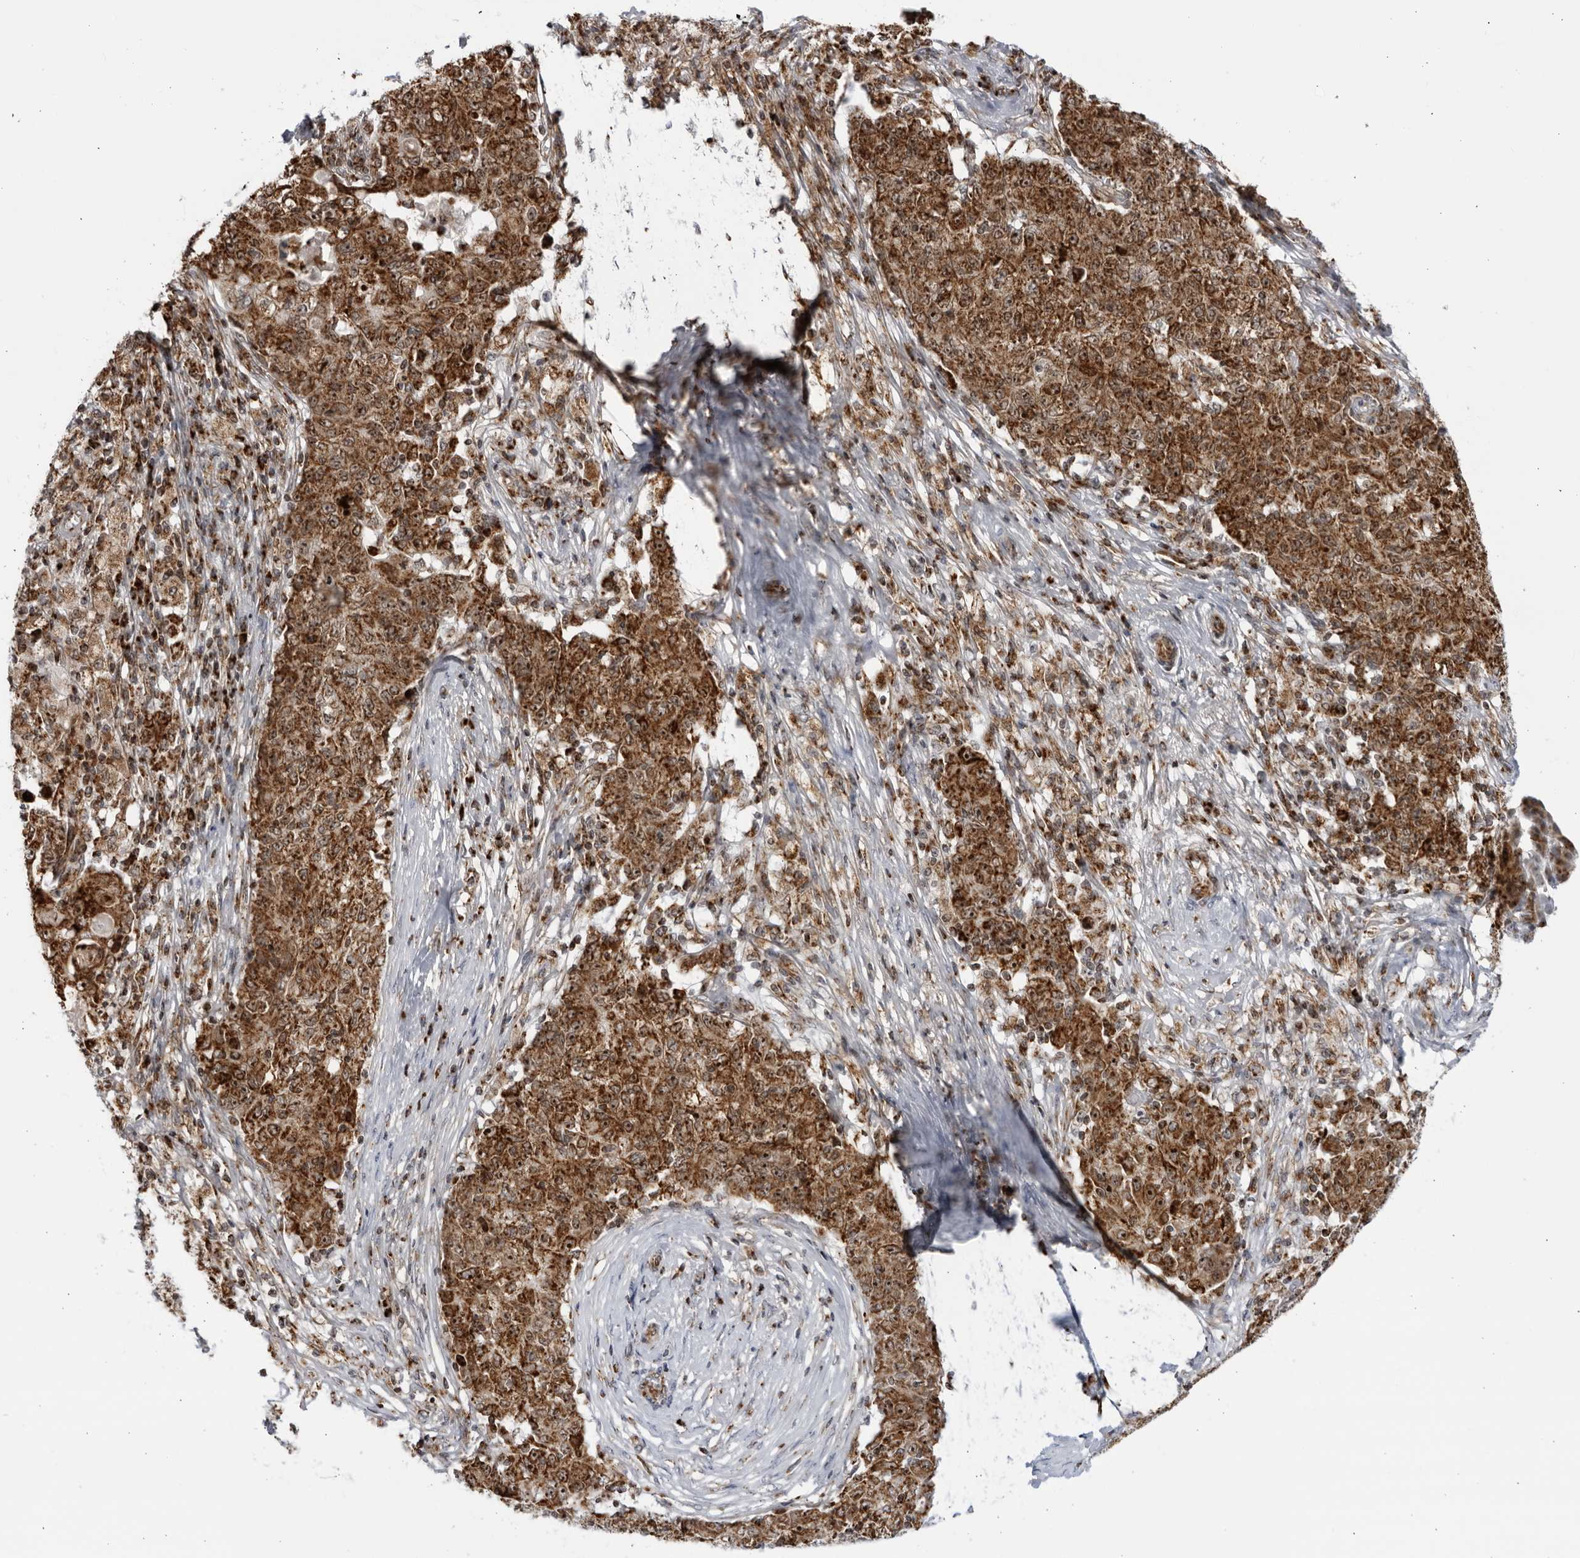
{"staining": {"intensity": "strong", "quantity": ">75%", "location": "cytoplasmic/membranous,nuclear"}, "tissue": "ovarian cancer", "cell_type": "Tumor cells", "image_type": "cancer", "snomed": [{"axis": "morphology", "description": "Carcinoma, endometroid"}, {"axis": "topography", "description": "Ovary"}], "caption": "Protein analysis of ovarian cancer tissue shows strong cytoplasmic/membranous and nuclear expression in approximately >75% of tumor cells.", "gene": "RBM34", "patient": {"sex": "female", "age": 42}}